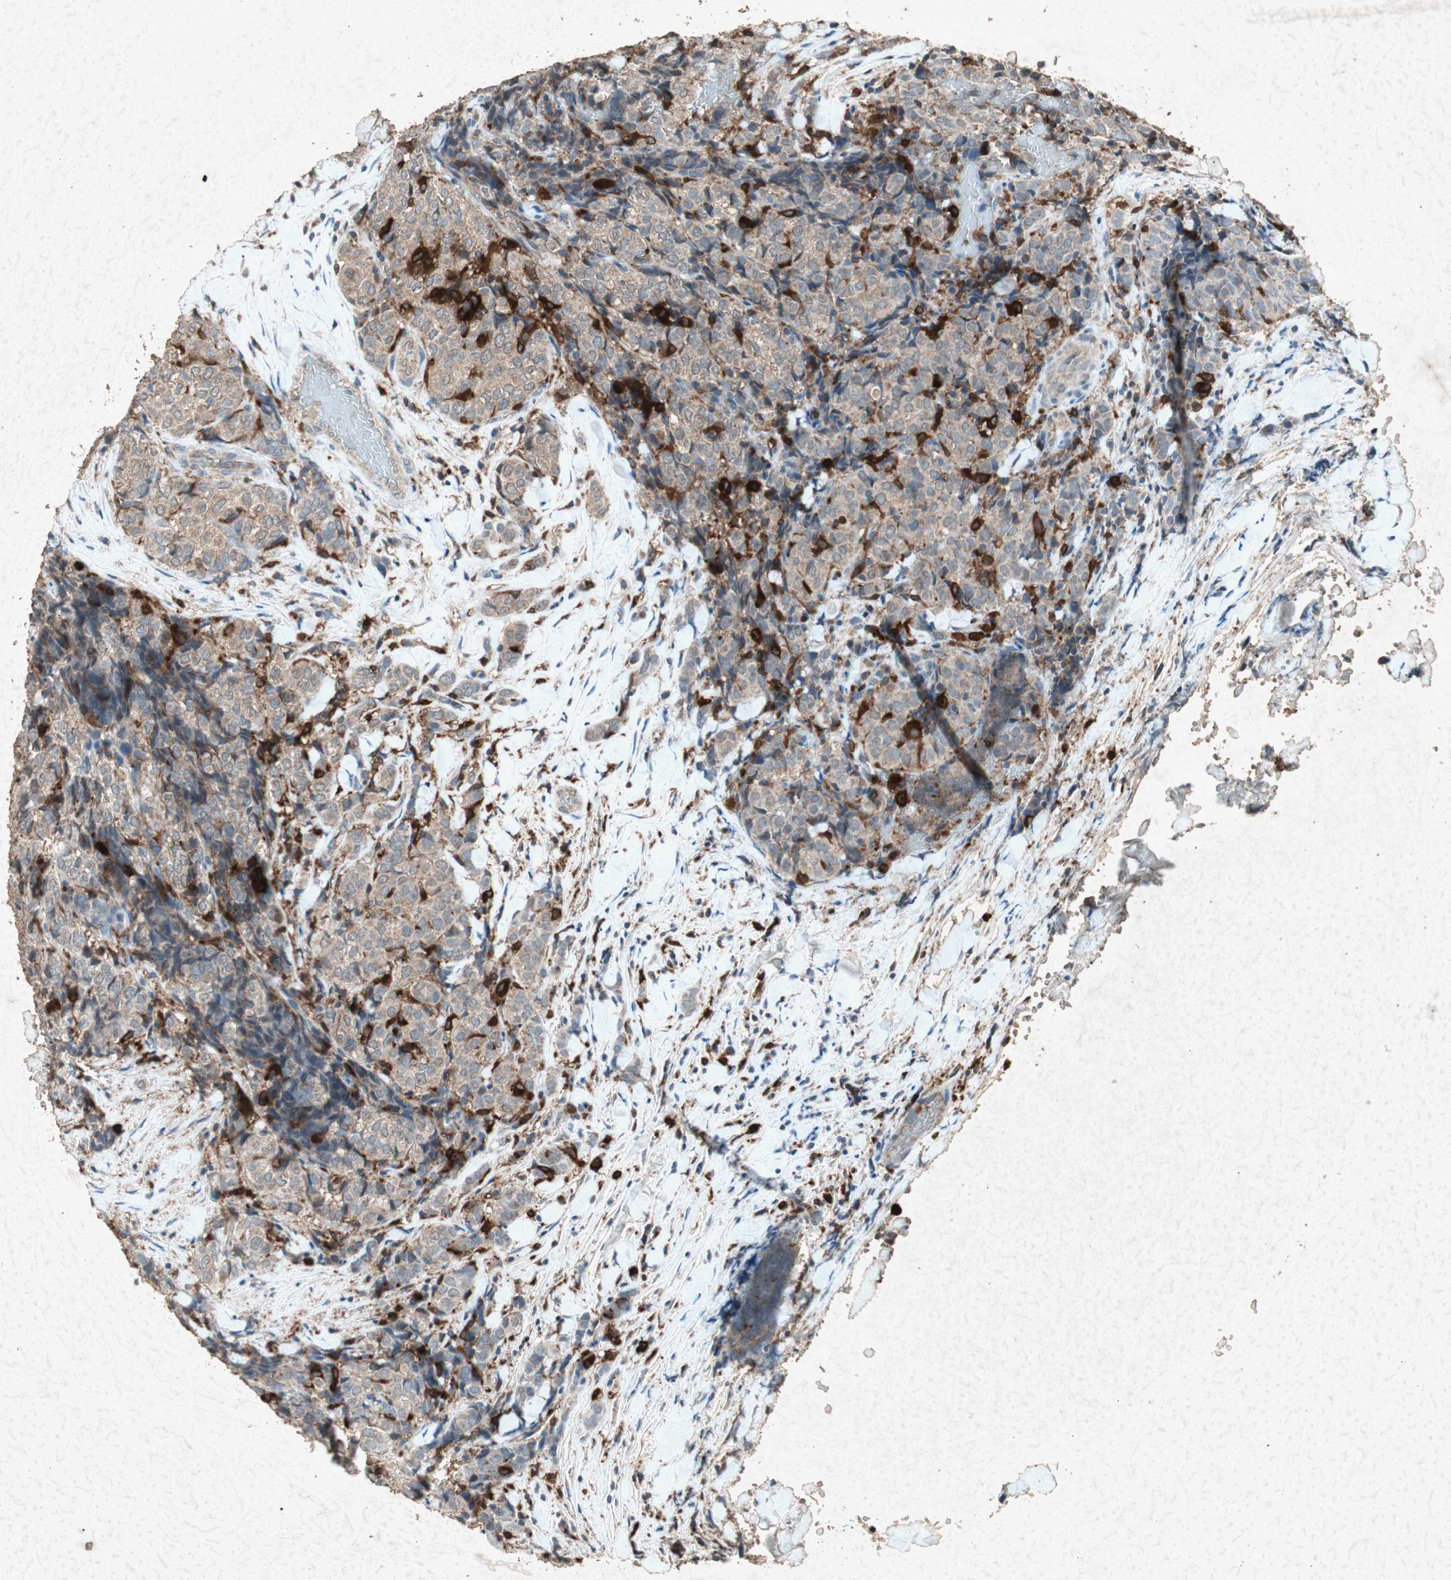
{"staining": {"intensity": "moderate", "quantity": ">75%", "location": "cytoplasmic/membranous"}, "tissue": "thyroid cancer", "cell_type": "Tumor cells", "image_type": "cancer", "snomed": [{"axis": "morphology", "description": "Normal tissue, NOS"}, {"axis": "morphology", "description": "Papillary adenocarcinoma, NOS"}, {"axis": "topography", "description": "Thyroid gland"}], "caption": "Thyroid cancer stained with DAB immunohistochemistry exhibits medium levels of moderate cytoplasmic/membranous positivity in approximately >75% of tumor cells.", "gene": "TYROBP", "patient": {"sex": "female", "age": 30}}